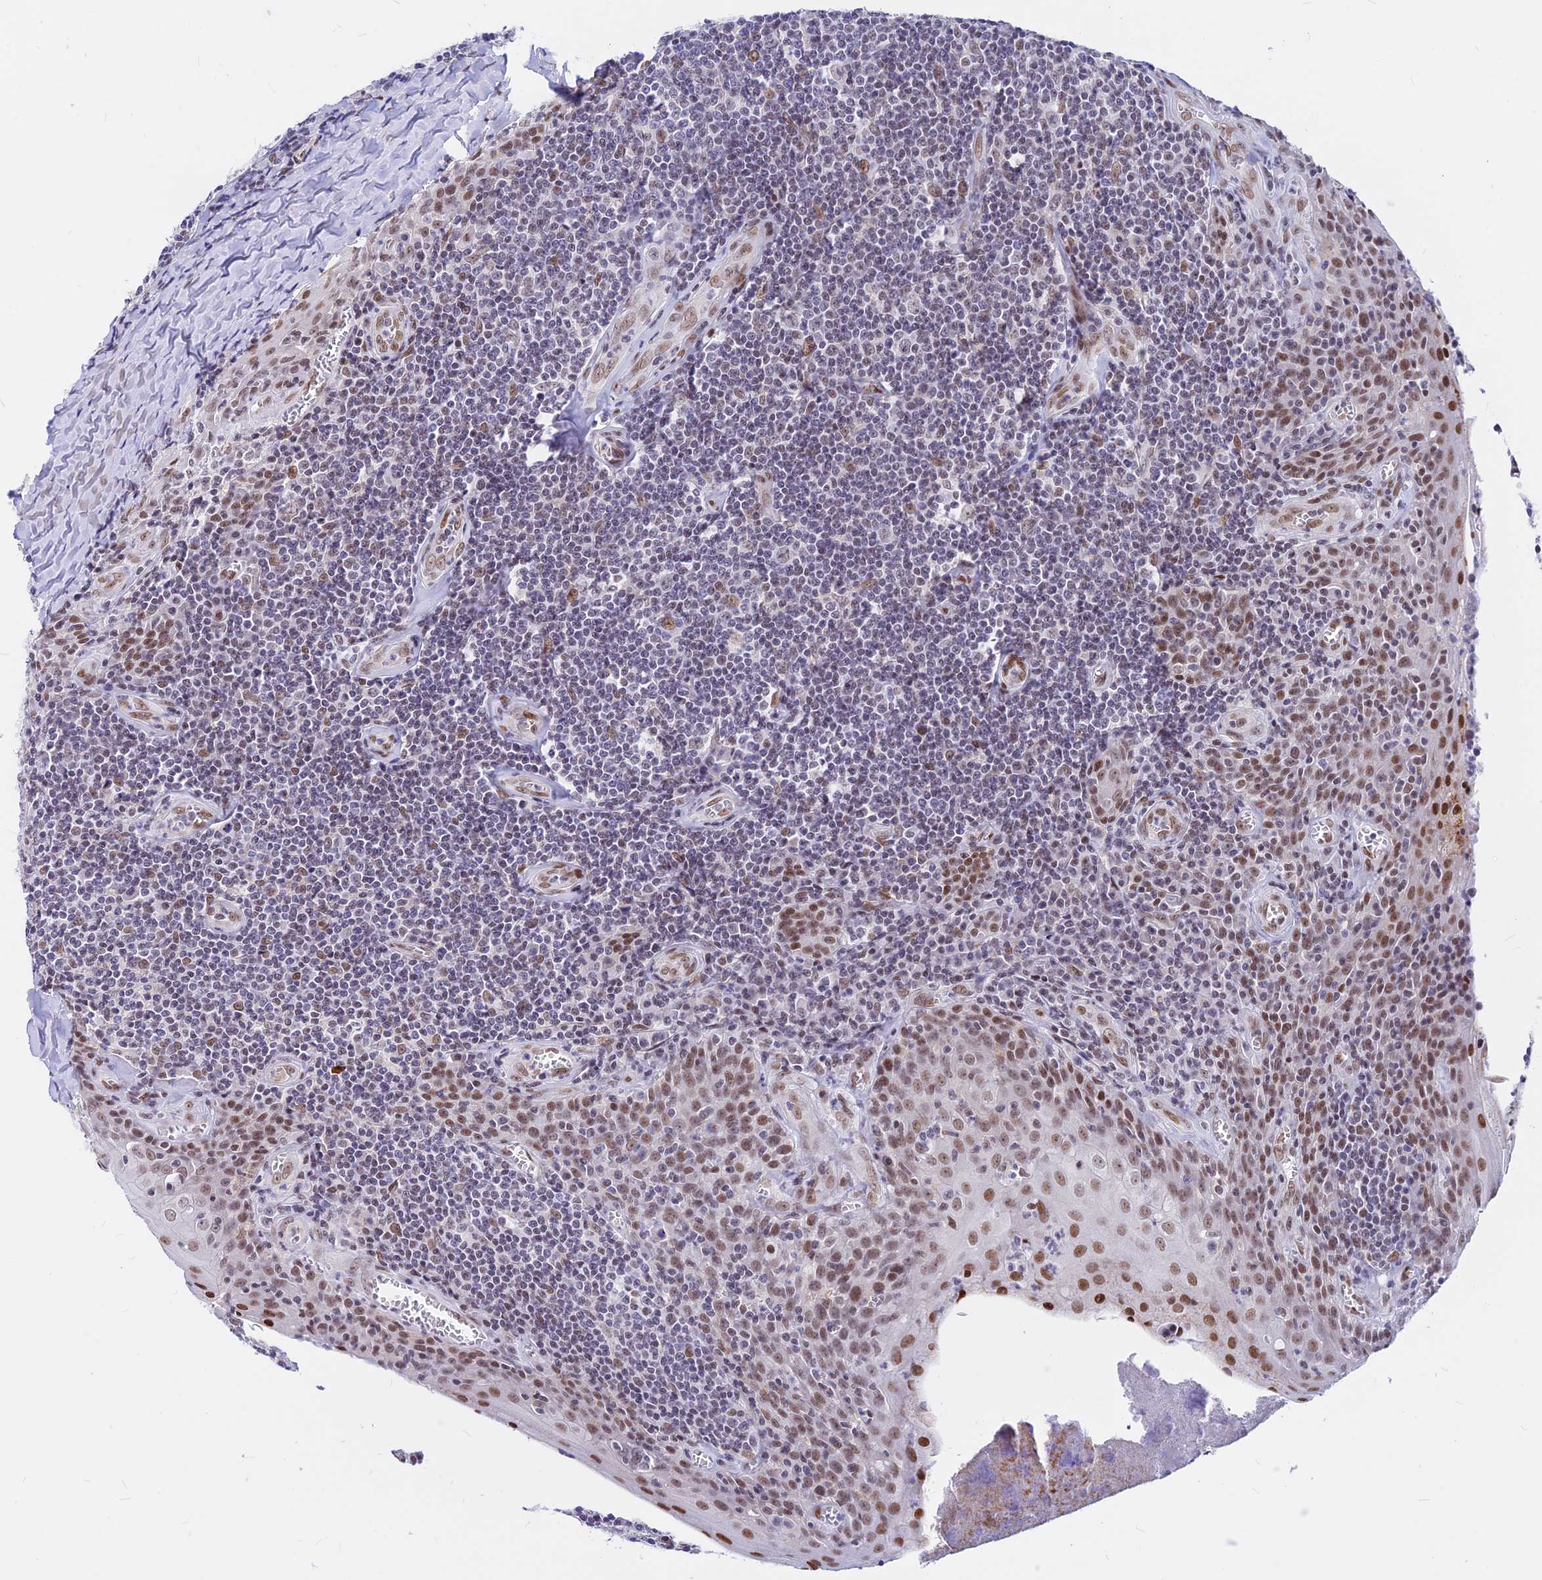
{"staining": {"intensity": "moderate", "quantity": "<25%", "location": "nuclear"}, "tissue": "tonsil", "cell_type": "Germinal center cells", "image_type": "normal", "snomed": [{"axis": "morphology", "description": "Normal tissue, NOS"}, {"axis": "topography", "description": "Tonsil"}], "caption": "This histopathology image shows unremarkable tonsil stained with immunohistochemistry (IHC) to label a protein in brown. The nuclear of germinal center cells show moderate positivity for the protein. Nuclei are counter-stained blue.", "gene": "KCTD13", "patient": {"sex": "male", "age": 27}}